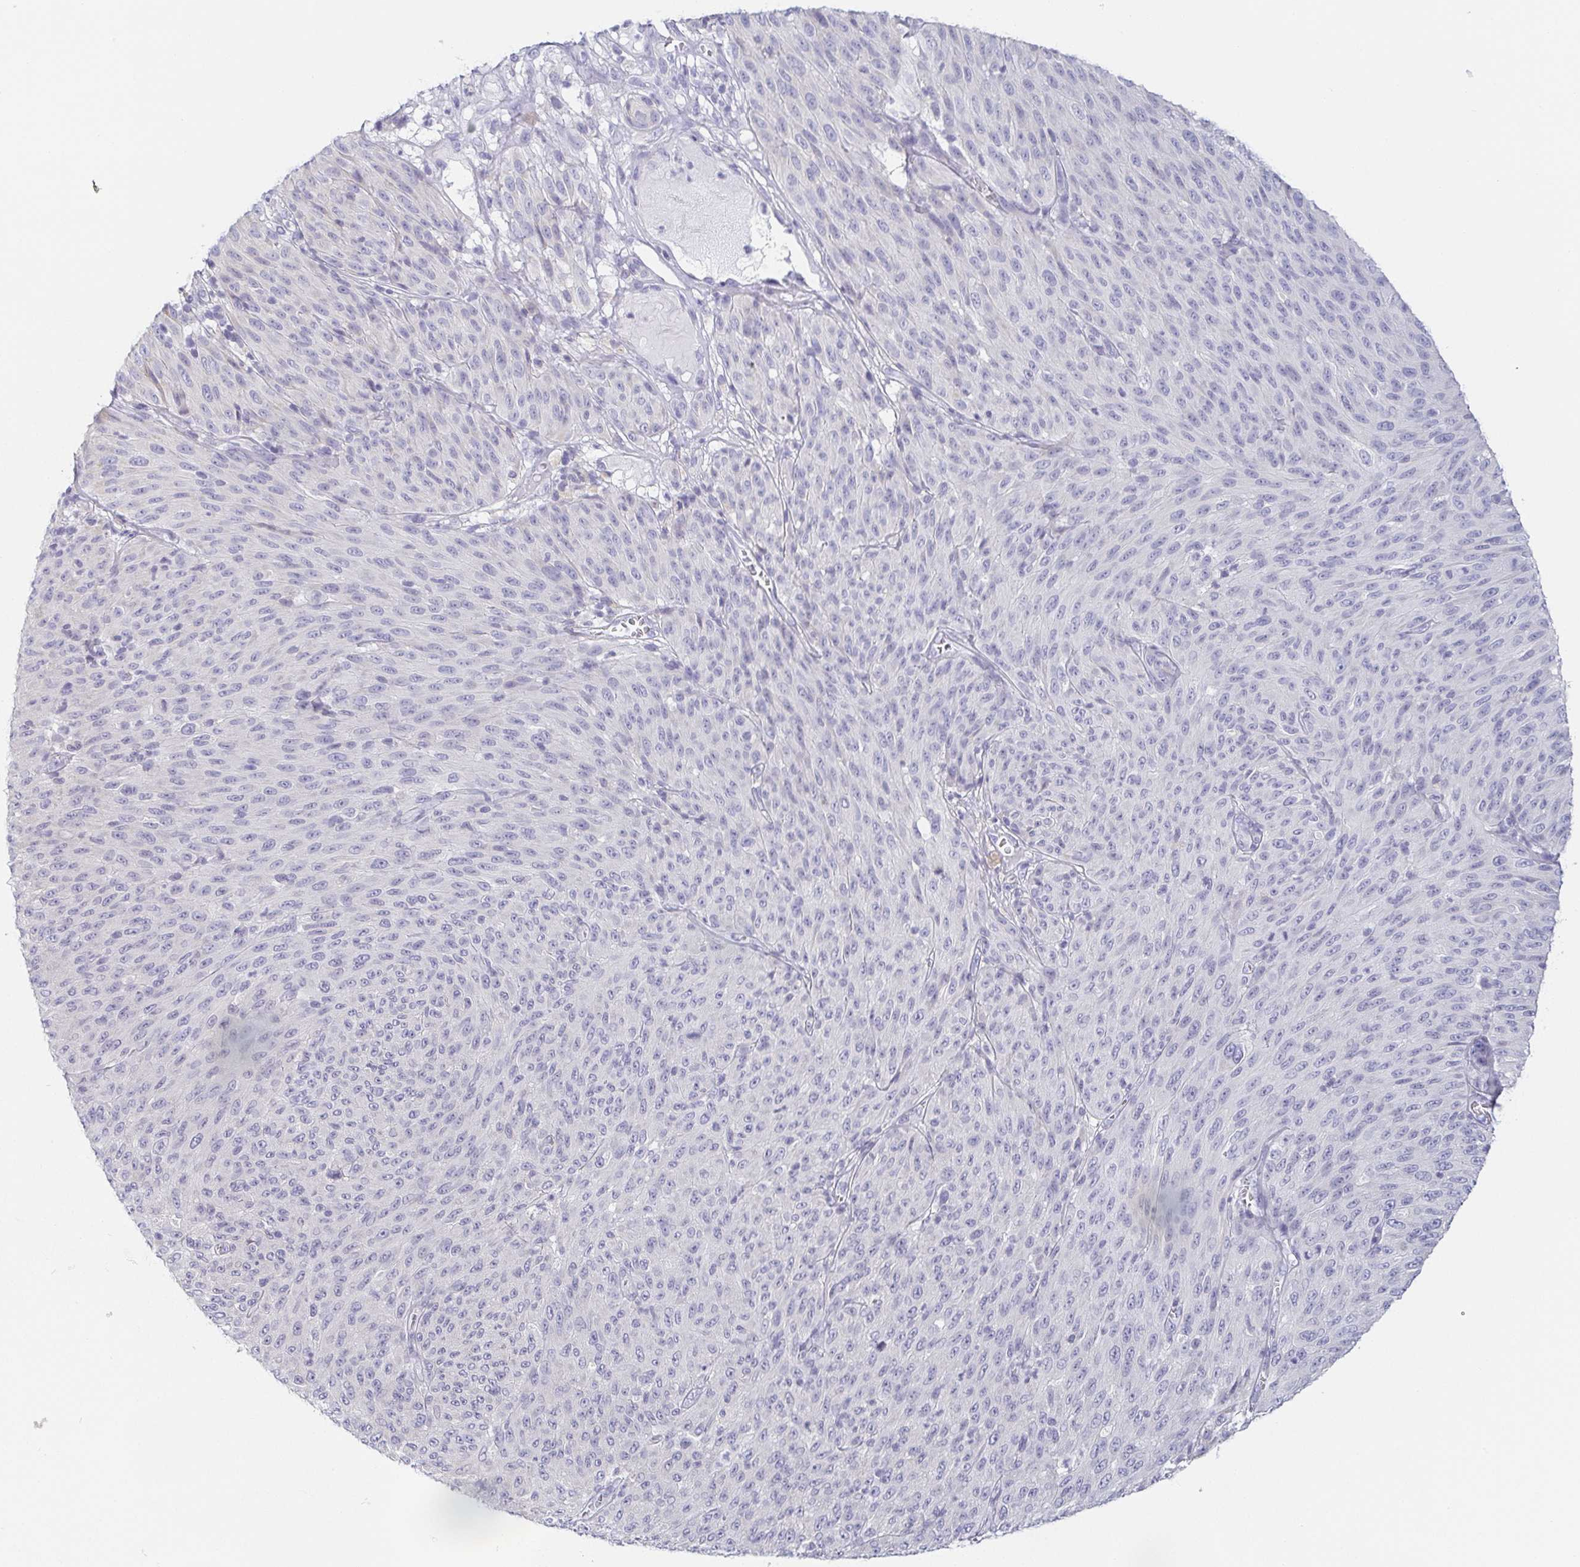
{"staining": {"intensity": "negative", "quantity": "none", "location": "none"}, "tissue": "melanoma", "cell_type": "Tumor cells", "image_type": "cancer", "snomed": [{"axis": "morphology", "description": "Malignant melanoma, NOS"}, {"axis": "topography", "description": "Skin"}], "caption": "Image shows no significant protein expression in tumor cells of malignant melanoma.", "gene": "PRR27", "patient": {"sex": "male", "age": 85}}